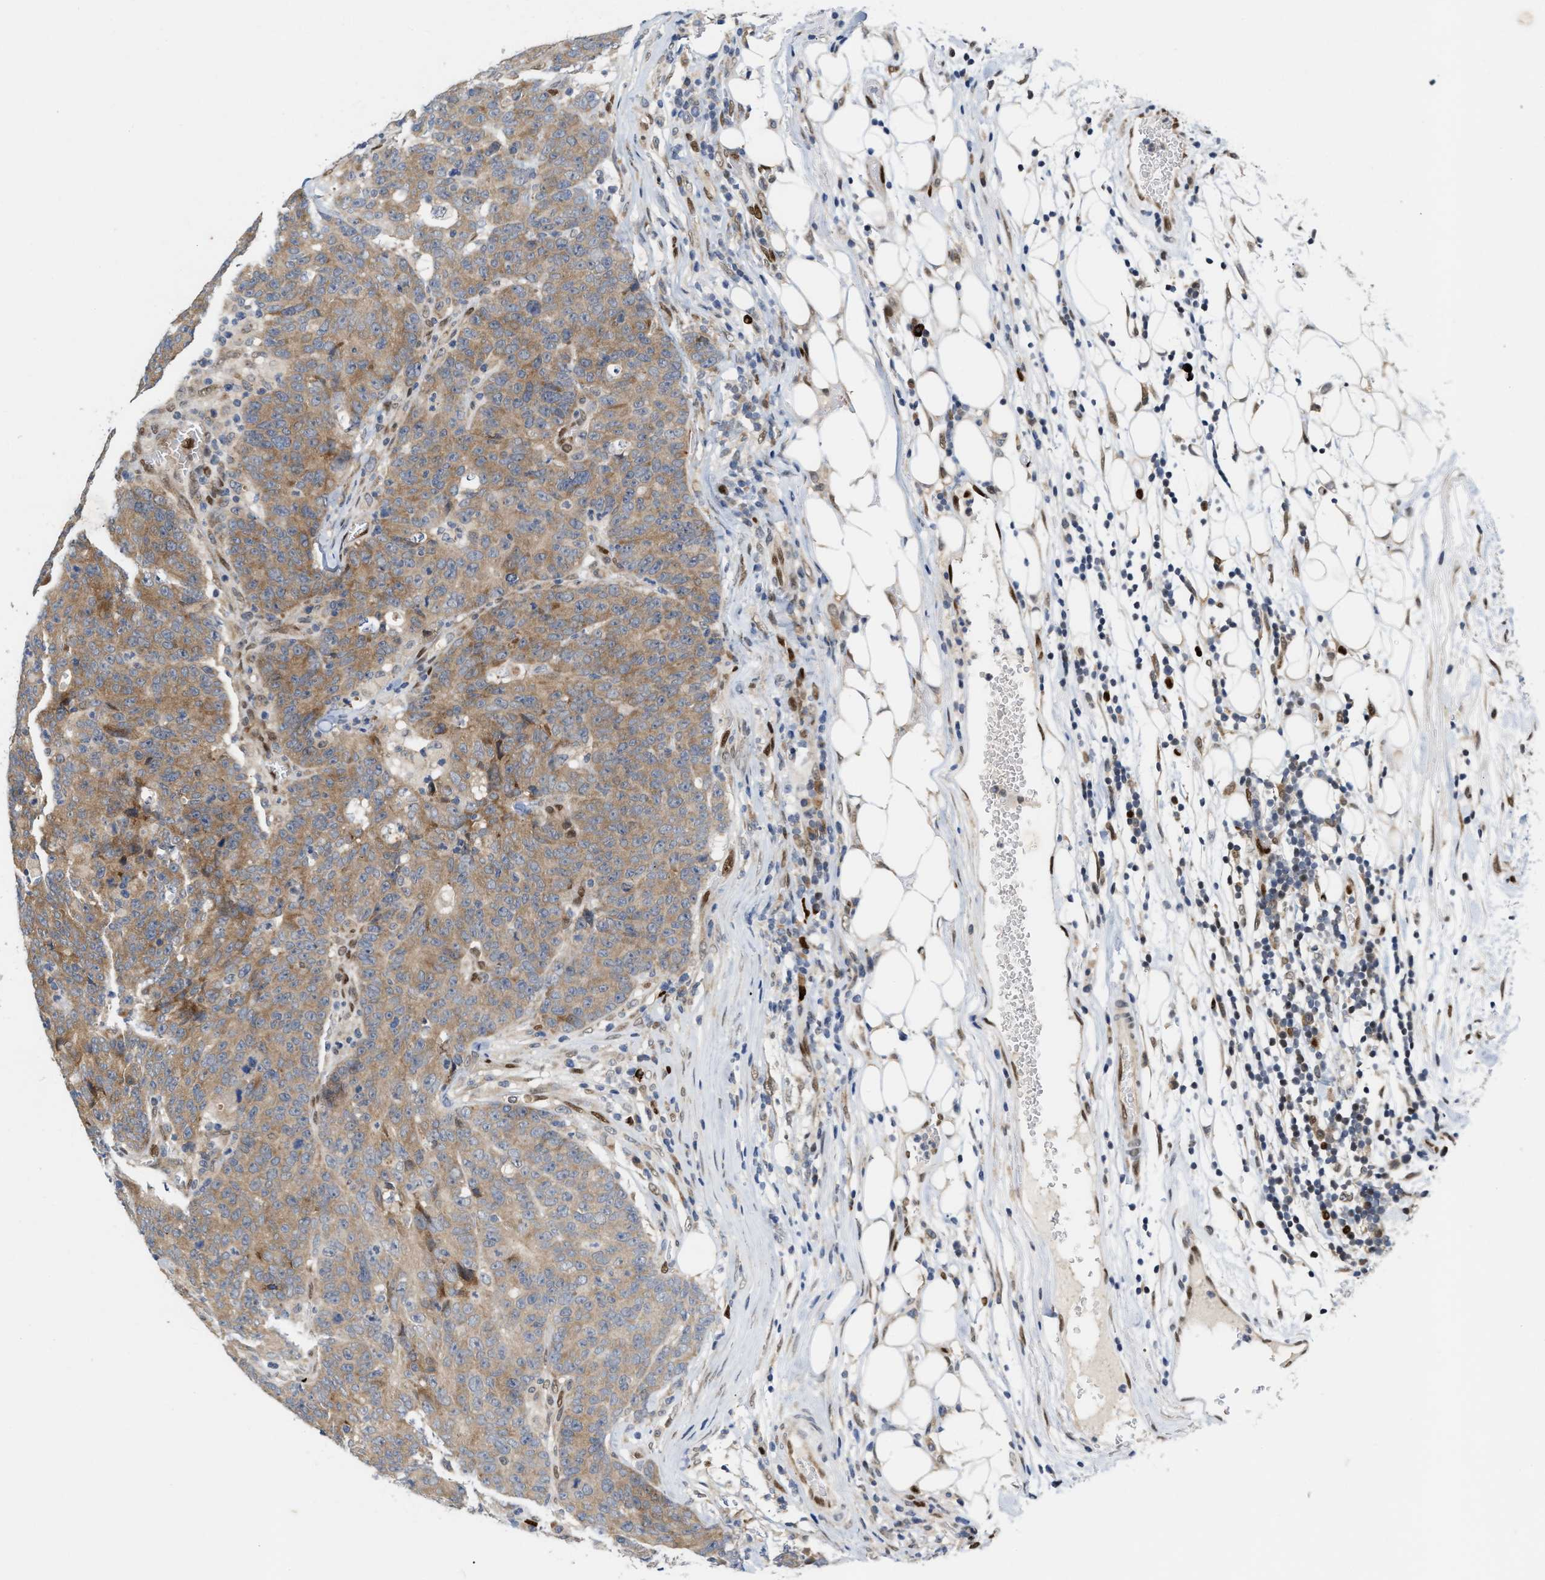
{"staining": {"intensity": "moderate", "quantity": ">75%", "location": "cytoplasmic/membranous"}, "tissue": "colorectal cancer", "cell_type": "Tumor cells", "image_type": "cancer", "snomed": [{"axis": "morphology", "description": "Adenocarcinoma, NOS"}, {"axis": "topography", "description": "Colon"}], "caption": "High-magnification brightfield microscopy of colorectal cancer stained with DAB (3,3'-diaminobenzidine) (brown) and counterstained with hematoxylin (blue). tumor cells exhibit moderate cytoplasmic/membranous staining is seen in approximately>75% of cells. Nuclei are stained in blue.", "gene": "TCF4", "patient": {"sex": "female", "age": 53}}